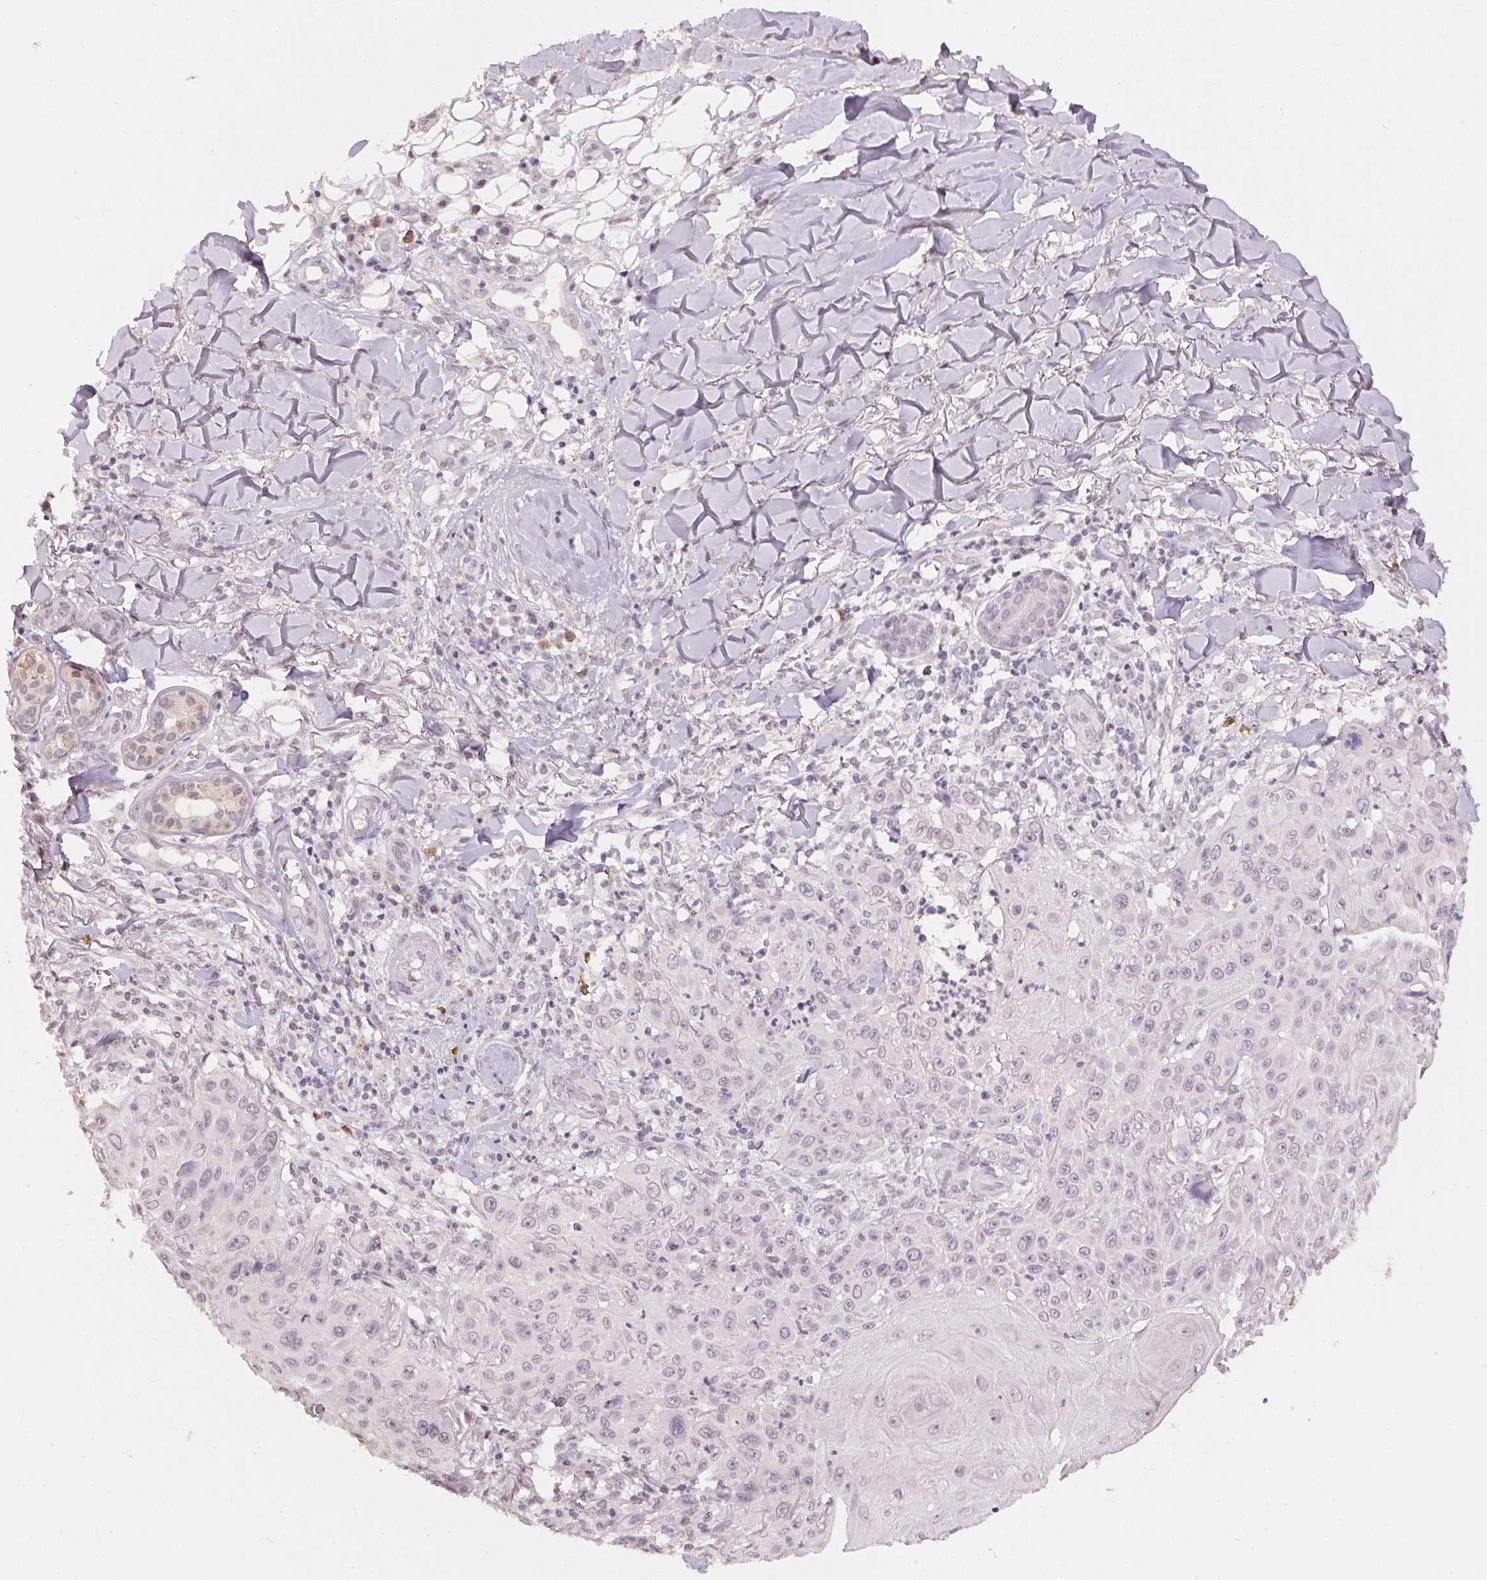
{"staining": {"intensity": "negative", "quantity": "none", "location": "none"}, "tissue": "skin cancer", "cell_type": "Tumor cells", "image_type": "cancer", "snomed": [{"axis": "morphology", "description": "Squamous cell carcinoma, NOS"}, {"axis": "topography", "description": "Skin"}], "caption": "Squamous cell carcinoma (skin) was stained to show a protein in brown. There is no significant positivity in tumor cells.", "gene": "FNDC4", "patient": {"sex": "male", "age": 75}}